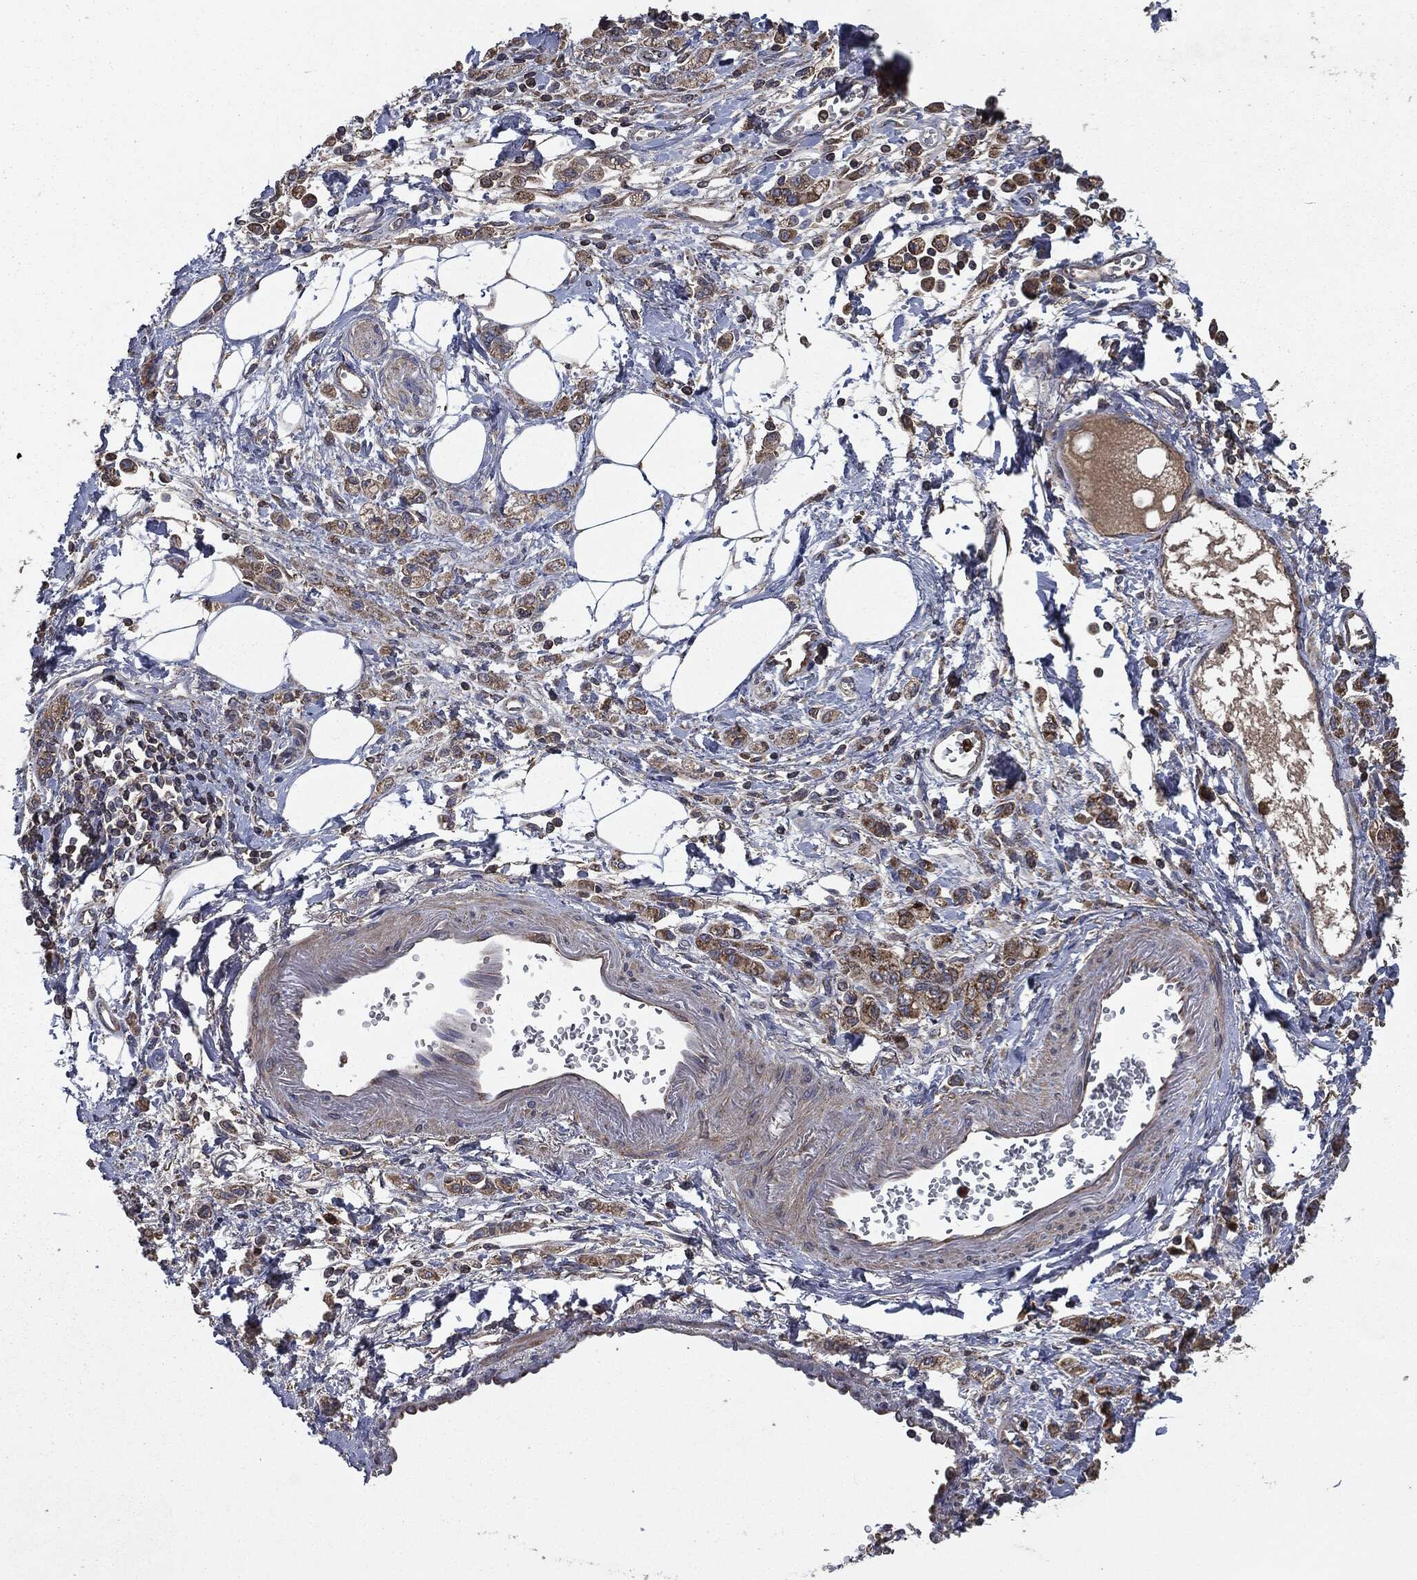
{"staining": {"intensity": "moderate", "quantity": "25%-75%", "location": "cytoplasmic/membranous"}, "tissue": "stomach cancer", "cell_type": "Tumor cells", "image_type": "cancer", "snomed": [{"axis": "morphology", "description": "Adenocarcinoma, NOS"}, {"axis": "topography", "description": "Stomach"}], "caption": "Immunohistochemical staining of human stomach adenocarcinoma reveals medium levels of moderate cytoplasmic/membranous positivity in about 25%-75% of tumor cells.", "gene": "MAPK6", "patient": {"sex": "male", "age": 77}}